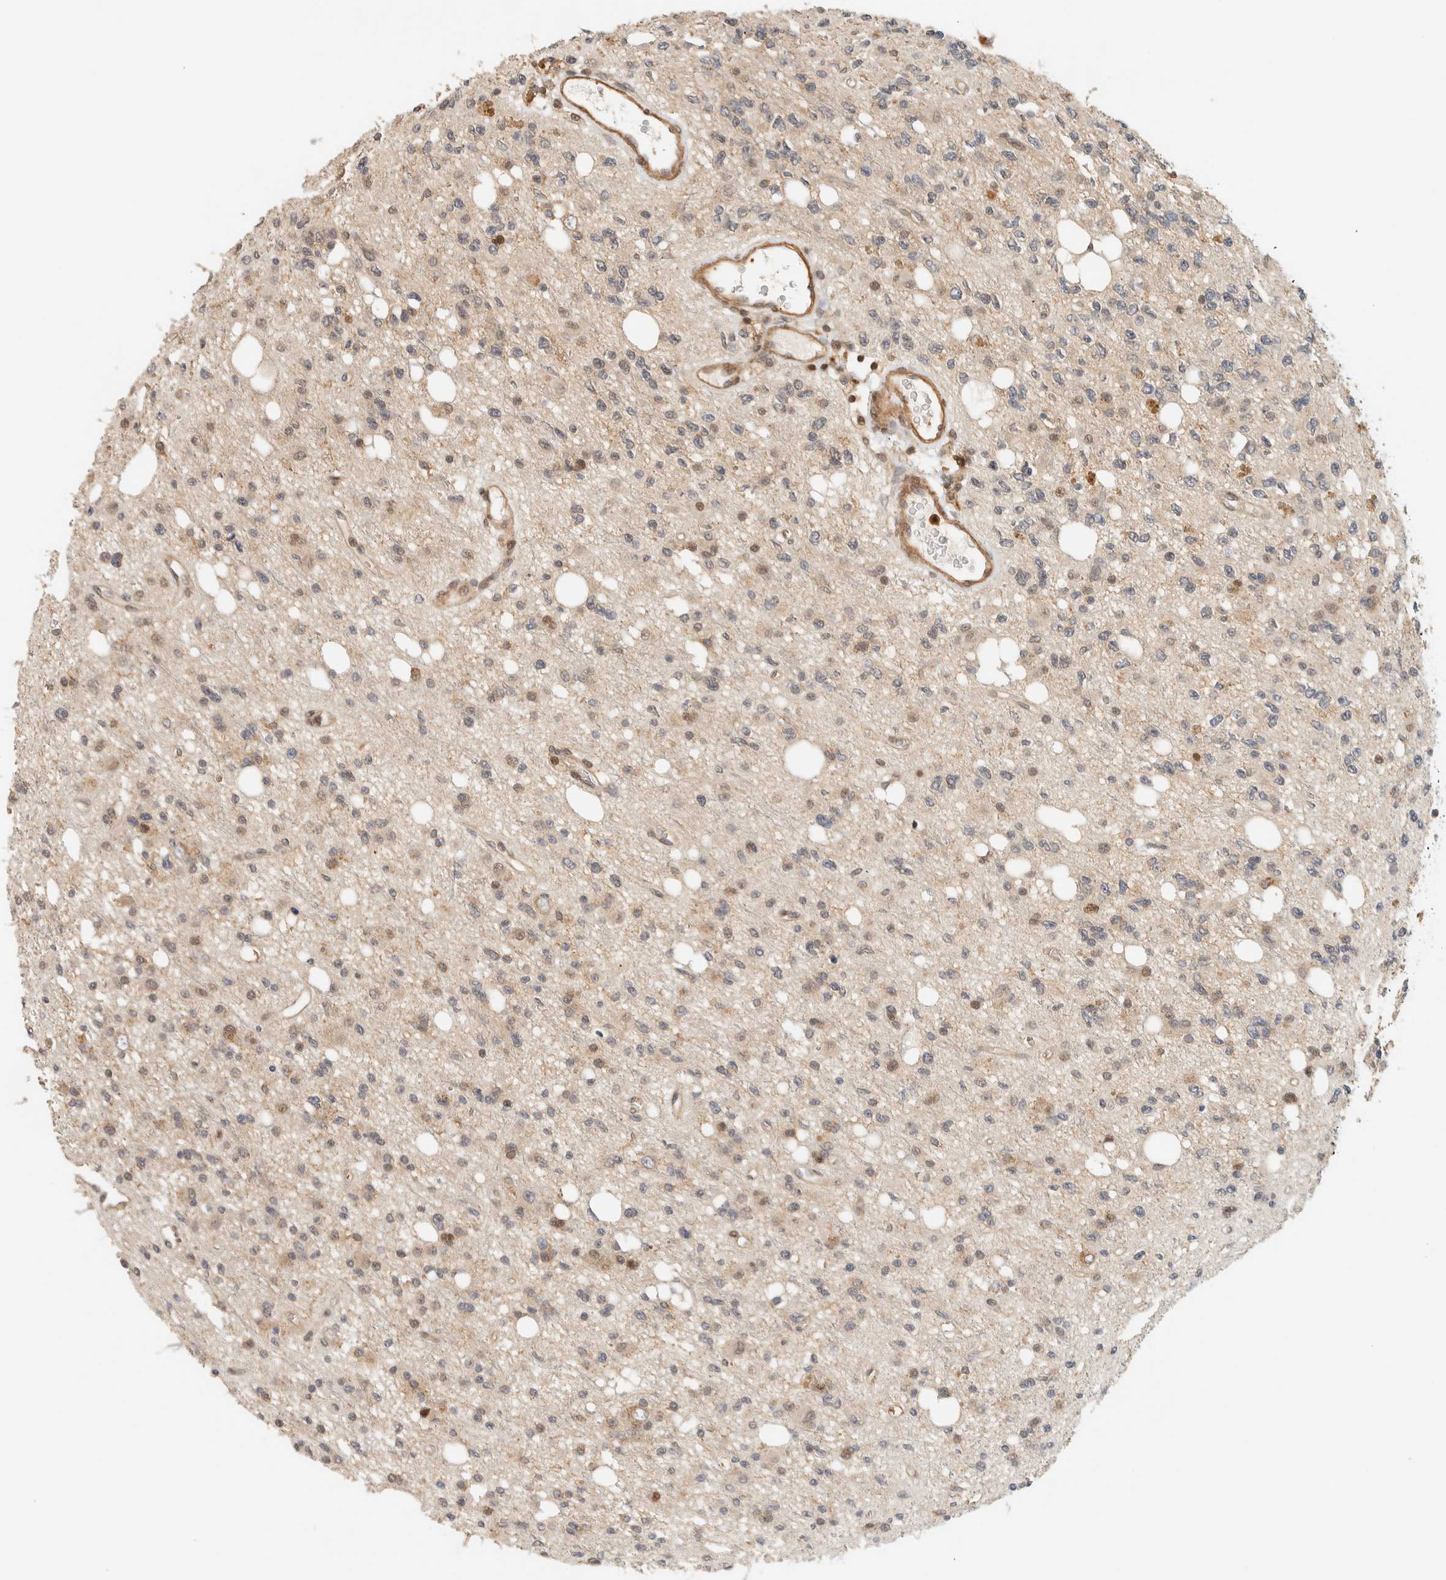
{"staining": {"intensity": "weak", "quantity": "25%-75%", "location": "cytoplasmic/membranous"}, "tissue": "glioma", "cell_type": "Tumor cells", "image_type": "cancer", "snomed": [{"axis": "morphology", "description": "Glioma, malignant, High grade"}, {"axis": "topography", "description": "Brain"}], "caption": "Tumor cells demonstrate low levels of weak cytoplasmic/membranous staining in about 25%-75% of cells in human glioma. The staining was performed using DAB, with brown indicating positive protein expression. Nuclei are stained blue with hematoxylin.", "gene": "ARFGEF1", "patient": {"sex": "female", "age": 62}}